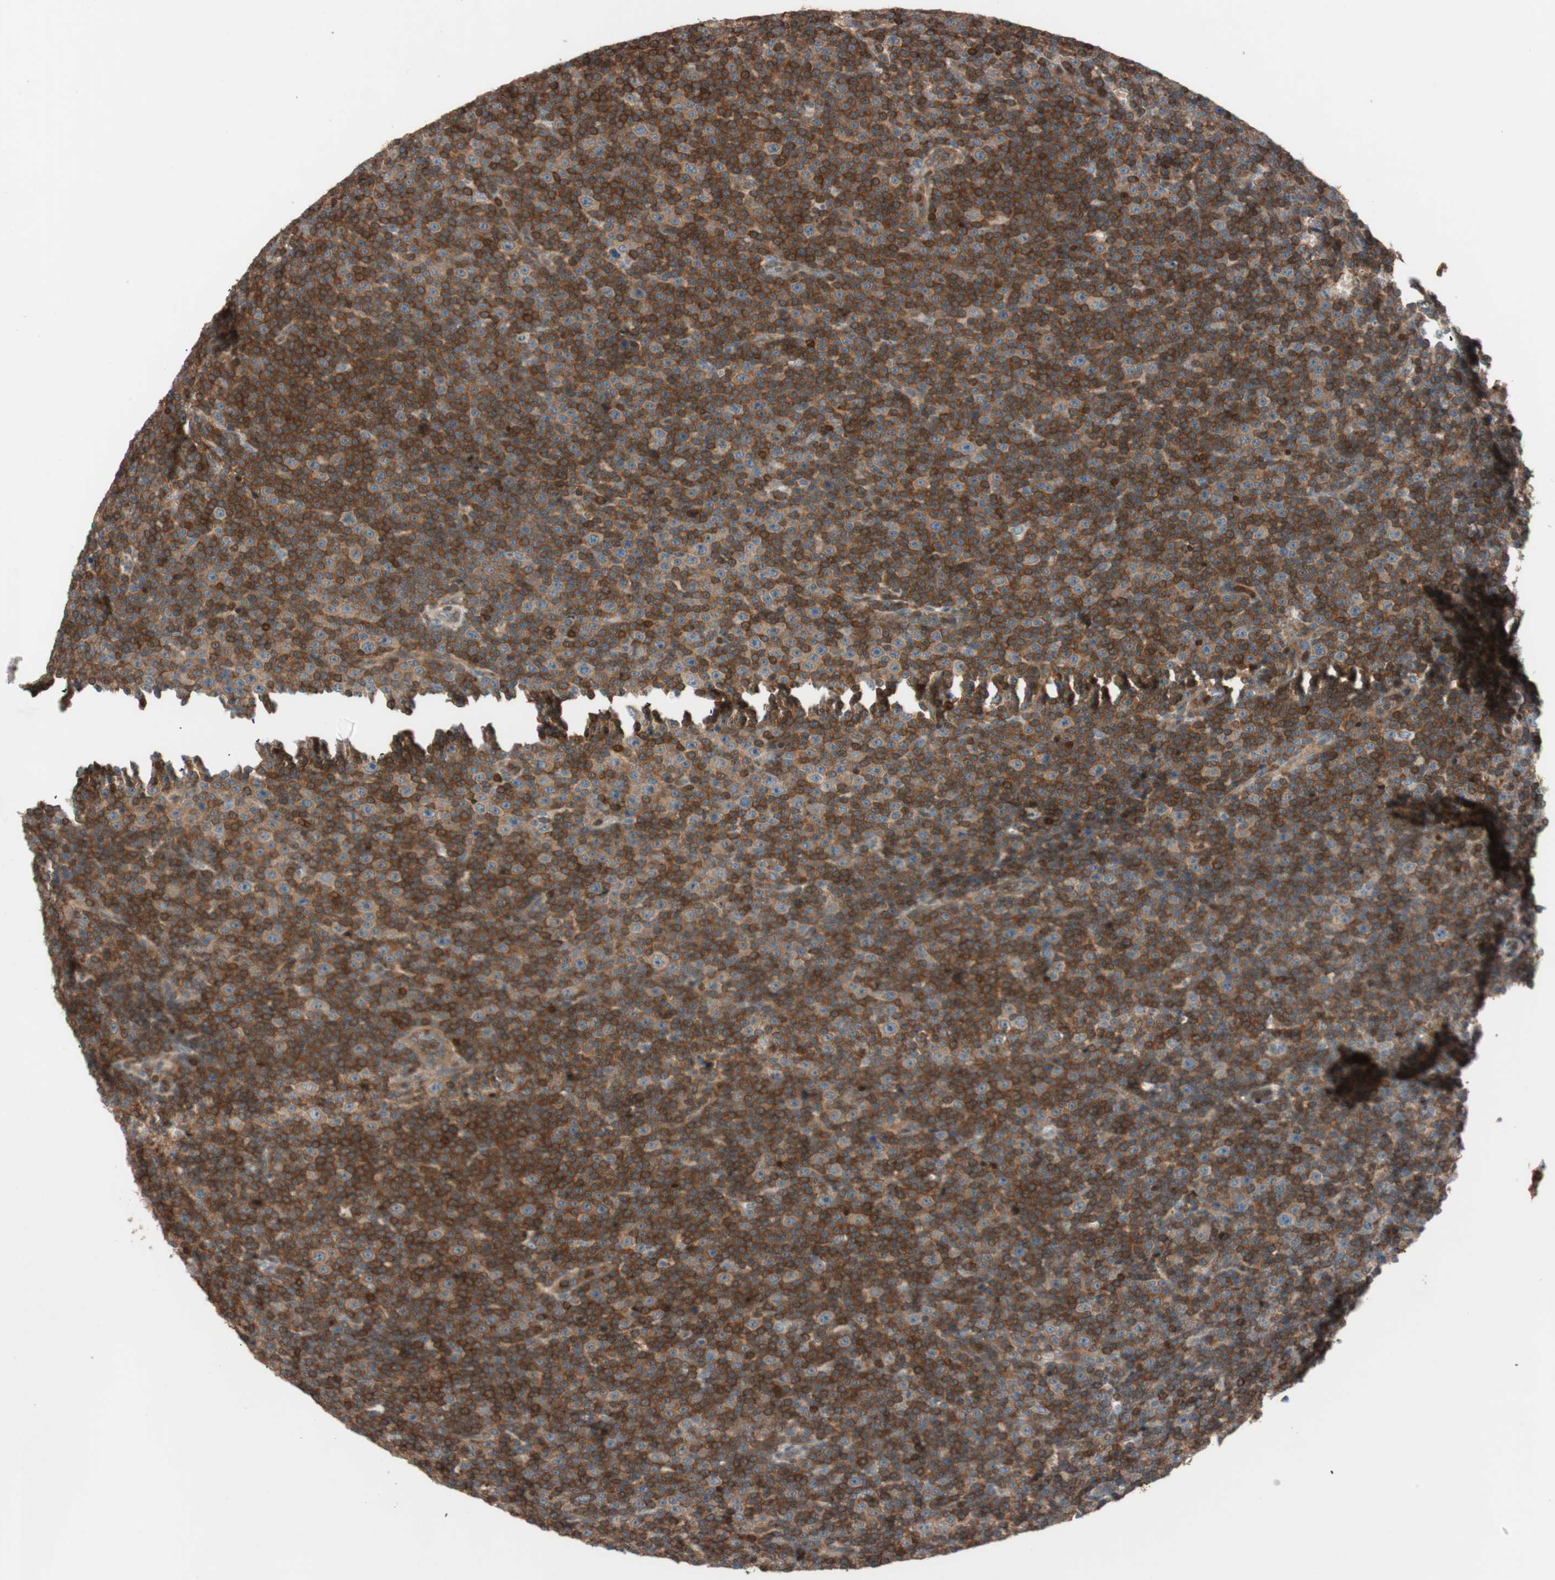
{"staining": {"intensity": "strong", "quantity": ">75%", "location": "cytoplasmic/membranous"}, "tissue": "lymphoma", "cell_type": "Tumor cells", "image_type": "cancer", "snomed": [{"axis": "morphology", "description": "Malignant lymphoma, non-Hodgkin's type, Low grade"}, {"axis": "topography", "description": "Lymph node"}], "caption": "Protein analysis of lymphoma tissue shows strong cytoplasmic/membranous positivity in about >75% of tumor cells. (Stains: DAB in brown, nuclei in blue, Microscopy: brightfield microscopy at high magnification).", "gene": "BIN1", "patient": {"sex": "female", "age": 67}}